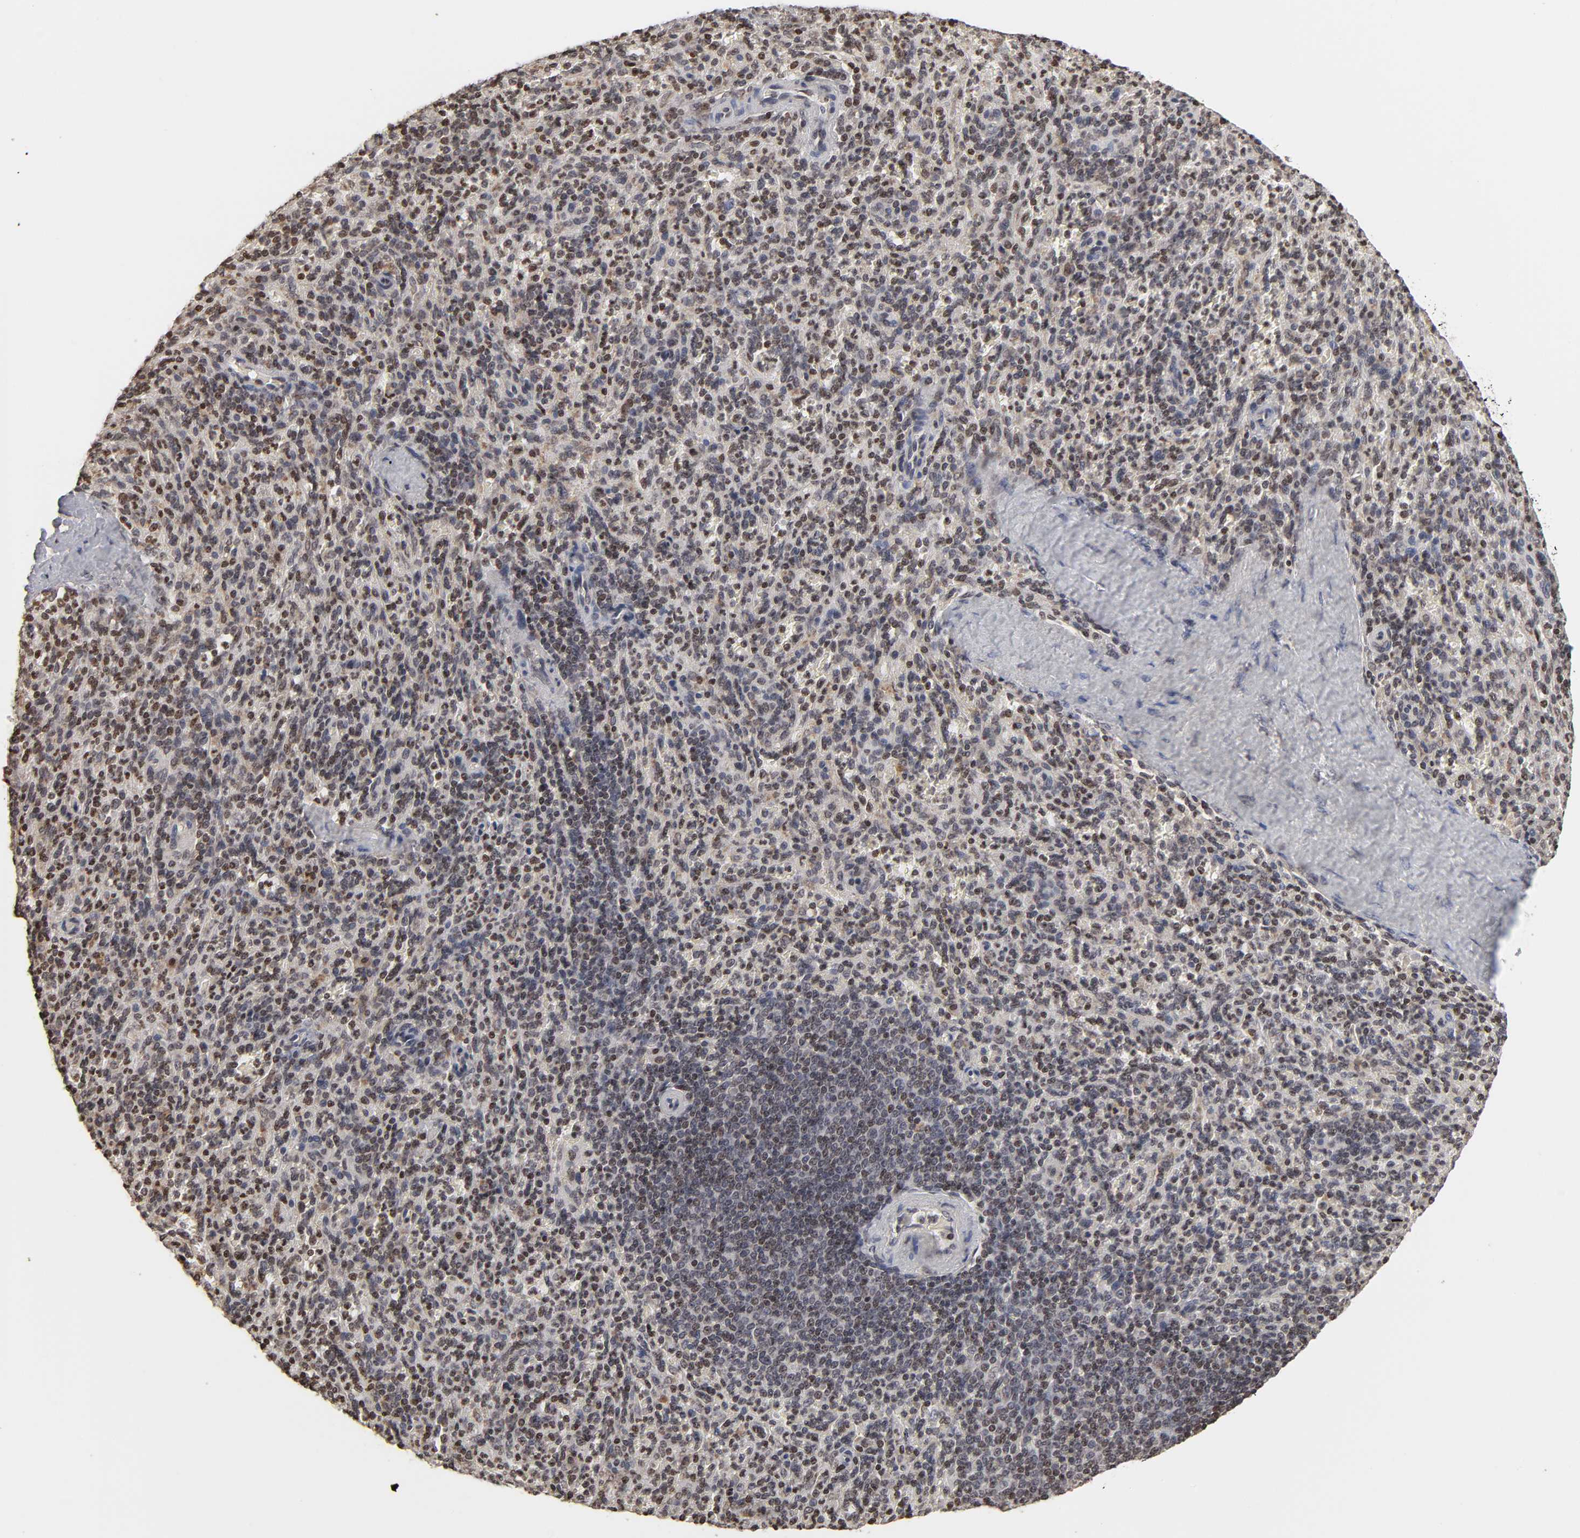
{"staining": {"intensity": "moderate", "quantity": "25%-75%", "location": "nuclear"}, "tissue": "spleen", "cell_type": "Cells in red pulp", "image_type": "normal", "snomed": [{"axis": "morphology", "description": "Normal tissue, NOS"}, {"axis": "topography", "description": "Spleen"}], "caption": "Protein expression analysis of unremarkable human spleen reveals moderate nuclear positivity in approximately 25%-75% of cells in red pulp. The staining is performed using DAB (3,3'-diaminobenzidine) brown chromogen to label protein expression. The nuclei are counter-stained blue using hematoxylin.", "gene": "ZNF473", "patient": {"sex": "male", "age": 36}}